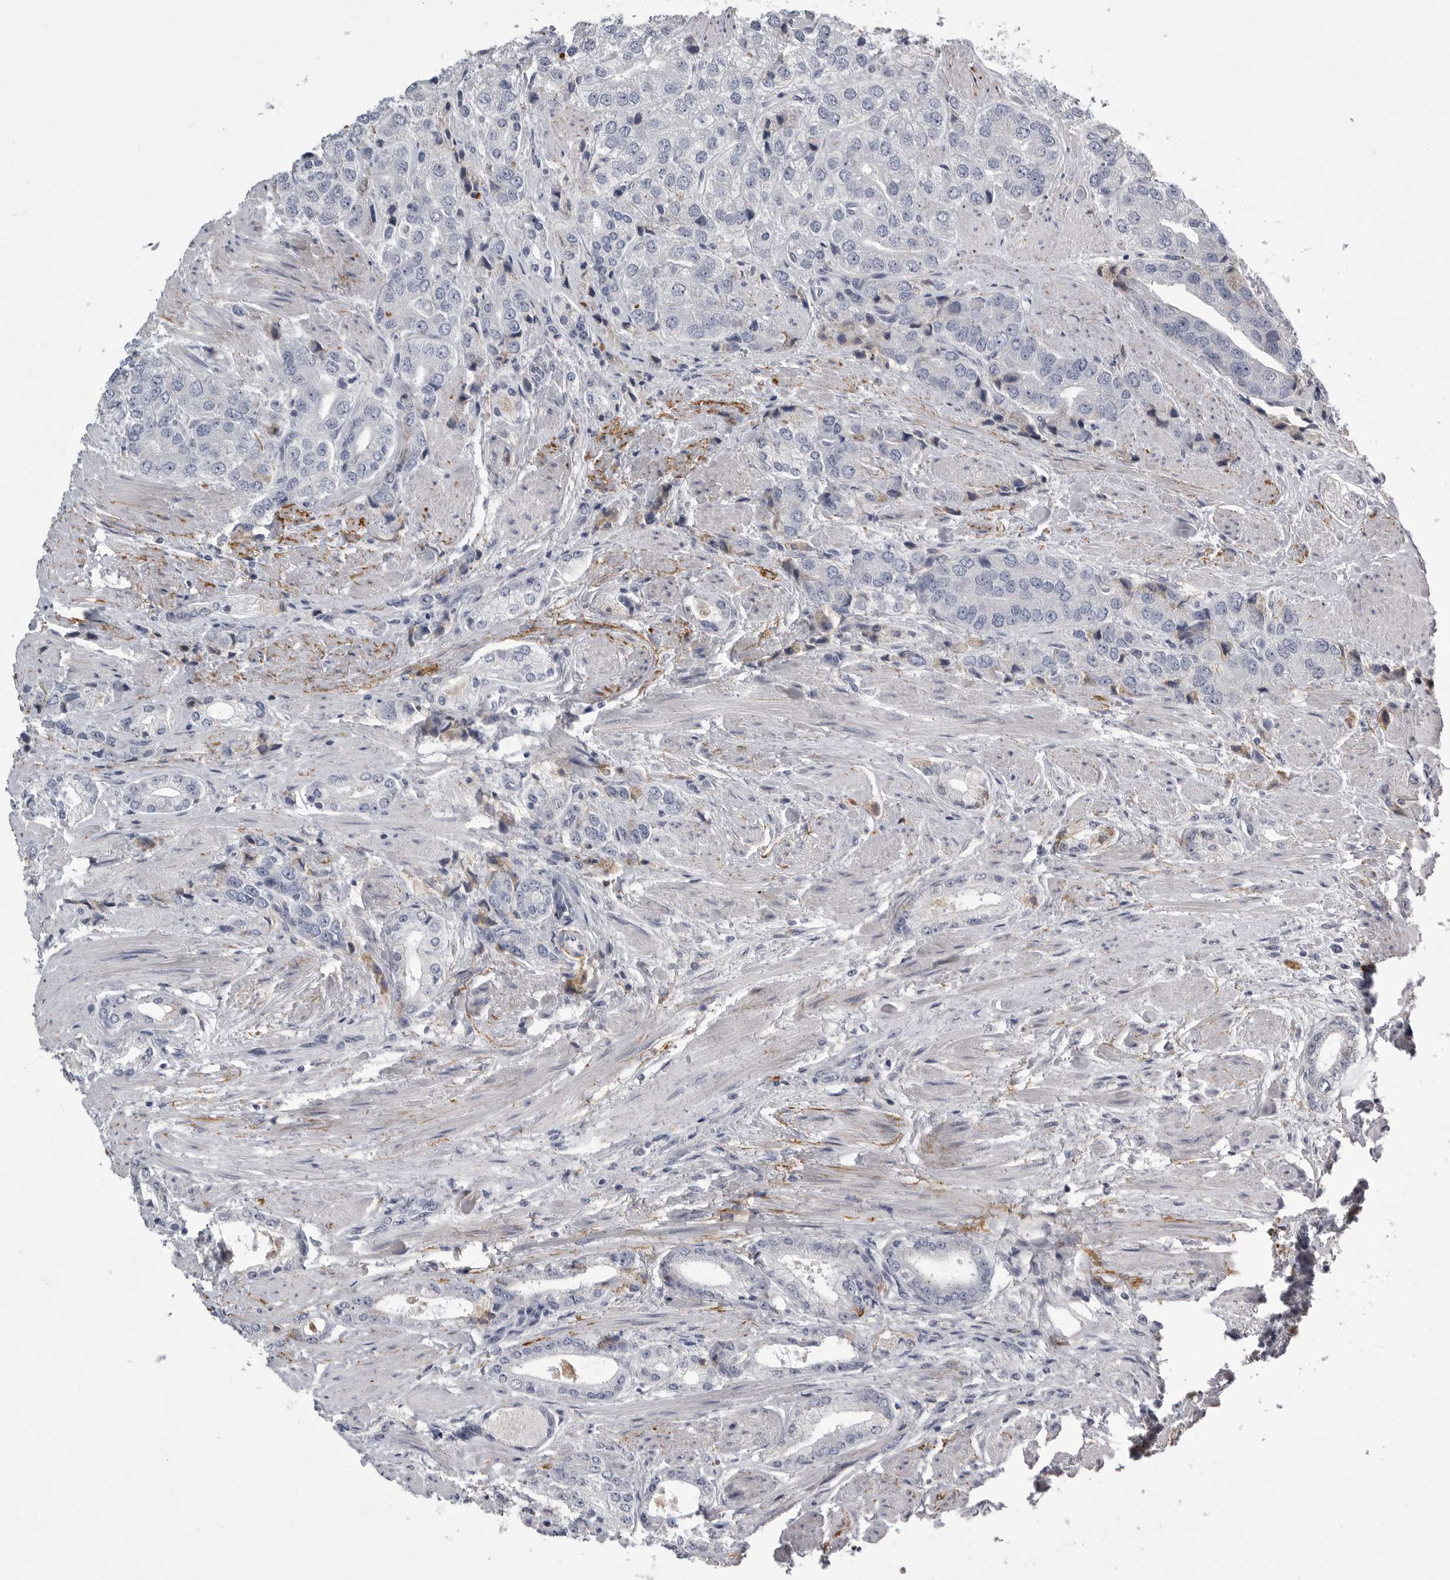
{"staining": {"intensity": "negative", "quantity": "none", "location": "none"}, "tissue": "prostate cancer", "cell_type": "Tumor cells", "image_type": "cancer", "snomed": [{"axis": "morphology", "description": "Adenocarcinoma, High grade"}, {"axis": "topography", "description": "Prostate"}], "caption": "Immunohistochemistry (IHC) image of neoplastic tissue: prostate cancer (high-grade adenocarcinoma) stained with DAB (3,3'-diaminobenzidine) demonstrates no significant protein positivity in tumor cells. (Brightfield microscopy of DAB (3,3'-diaminobenzidine) immunohistochemistry (IHC) at high magnification).", "gene": "CRP", "patient": {"sex": "male", "age": 50}}